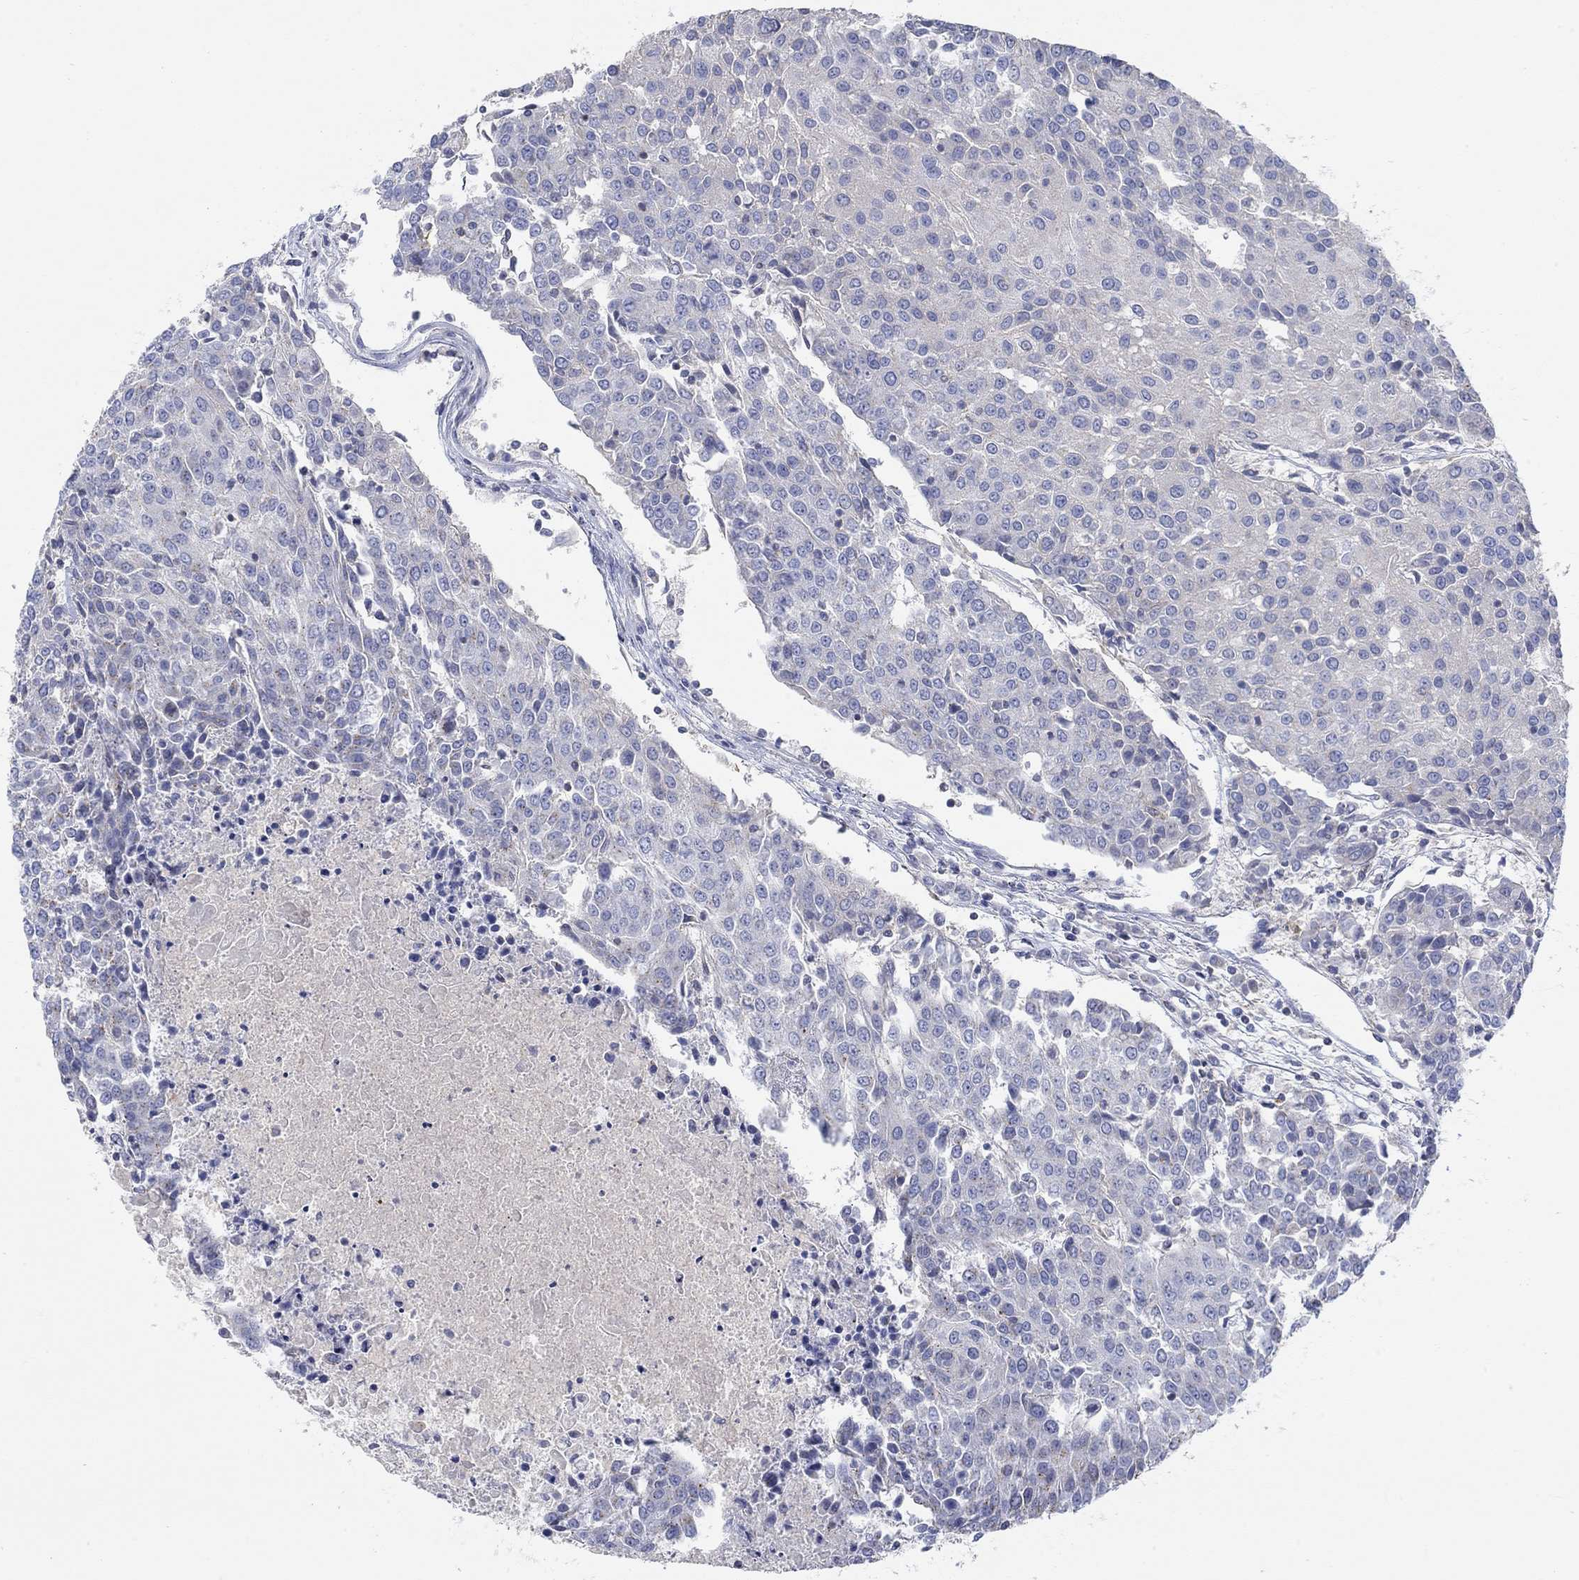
{"staining": {"intensity": "negative", "quantity": "none", "location": "none"}, "tissue": "urothelial cancer", "cell_type": "Tumor cells", "image_type": "cancer", "snomed": [{"axis": "morphology", "description": "Urothelial carcinoma, High grade"}, {"axis": "topography", "description": "Urinary bladder"}], "caption": "High power microscopy histopathology image of an IHC histopathology image of urothelial carcinoma (high-grade), revealing no significant positivity in tumor cells.", "gene": "NAV3", "patient": {"sex": "female", "age": 85}}